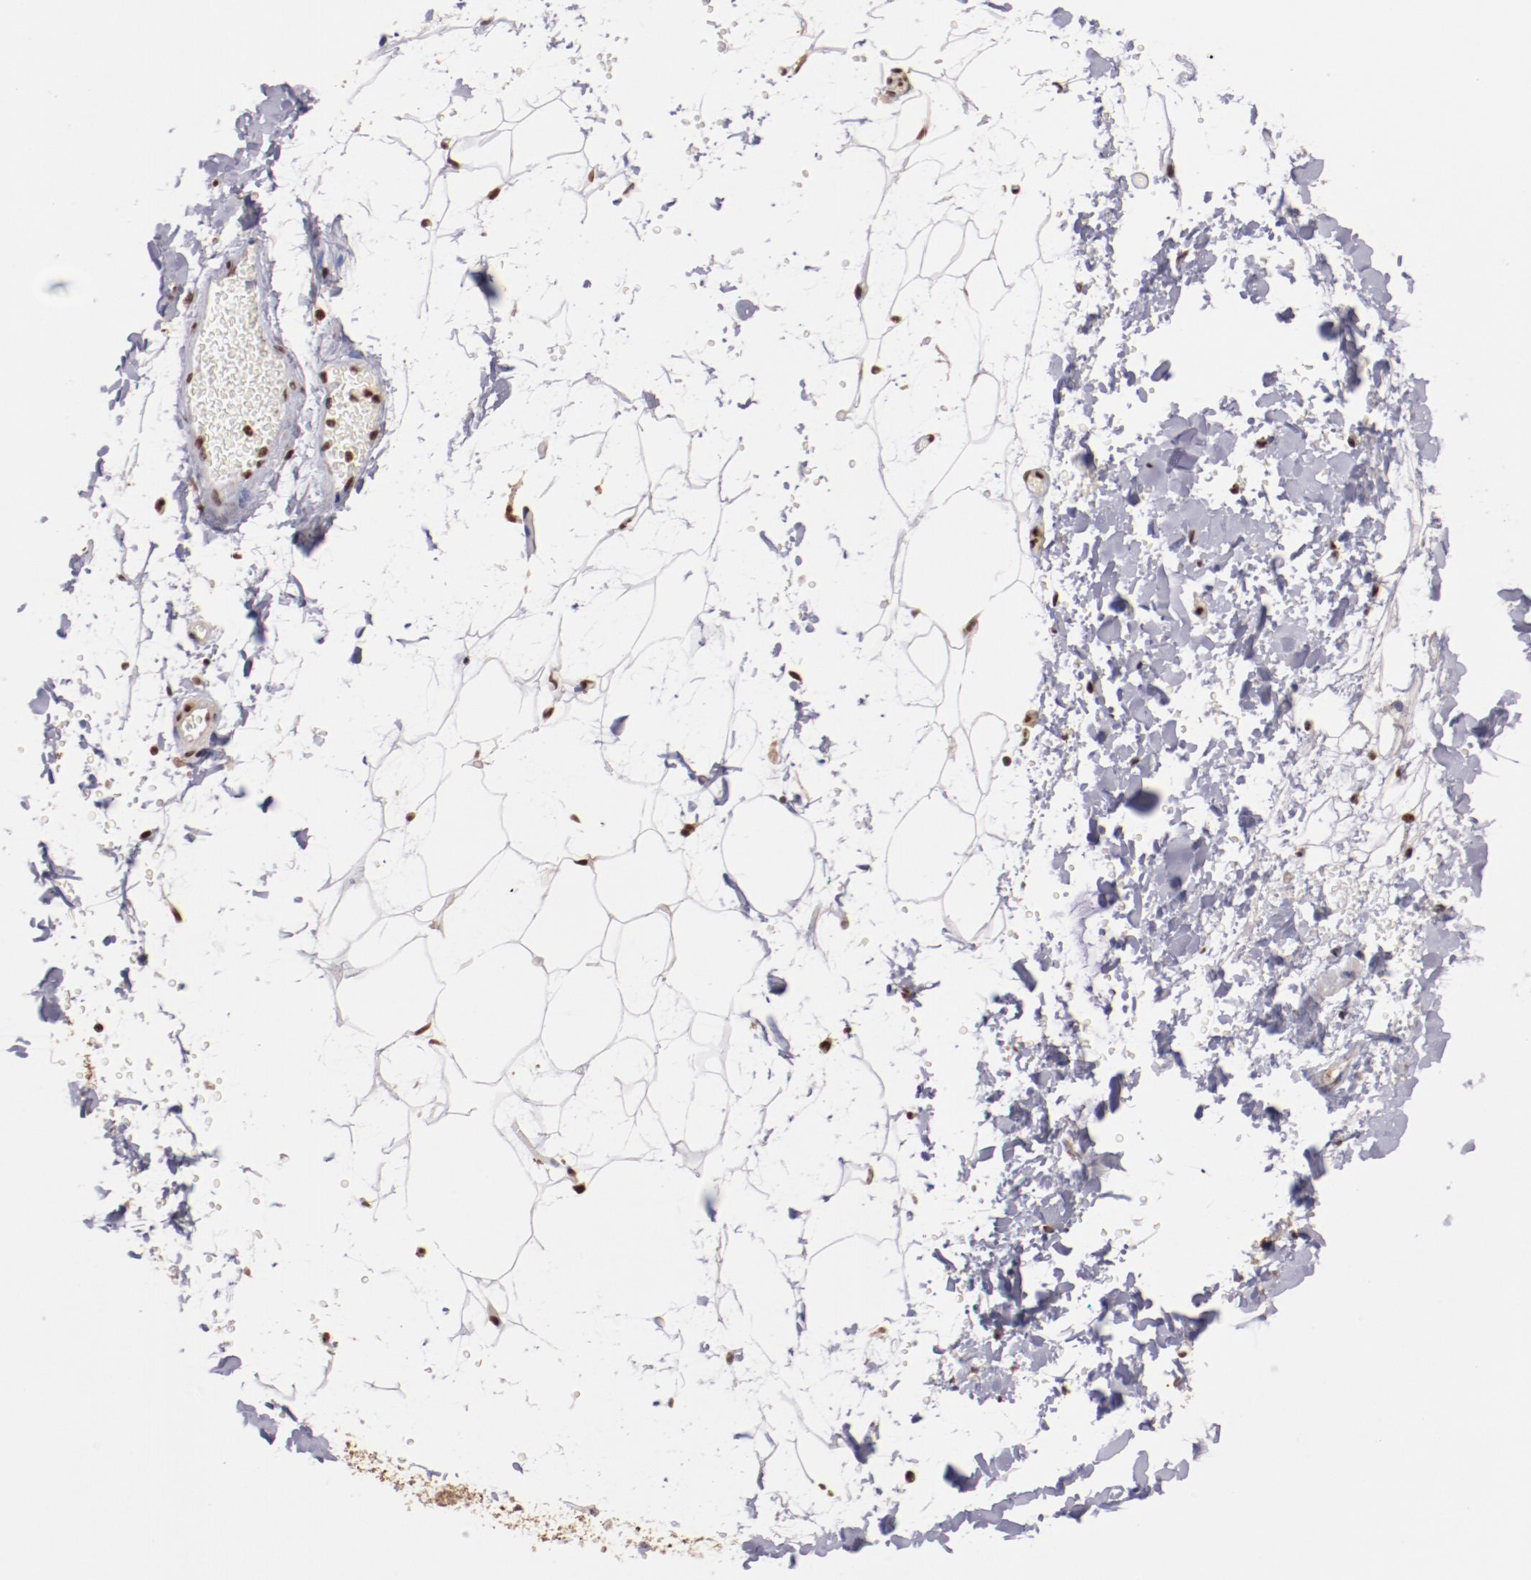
{"staining": {"intensity": "strong", "quantity": ">75%", "location": "nuclear"}, "tissue": "adipose tissue", "cell_type": "Adipocytes", "image_type": "normal", "snomed": [{"axis": "morphology", "description": "Normal tissue, NOS"}, {"axis": "topography", "description": "Soft tissue"}], "caption": "Protein staining of benign adipose tissue exhibits strong nuclear expression in about >75% of adipocytes. The staining is performed using DAB (3,3'-diaminobenzidine) brown chromogen to label protein expression. The nuclei are counter-stained blue using hematoxylin.", "gene": "STAG2", "patient": {"sex": "male", "age": 72}}